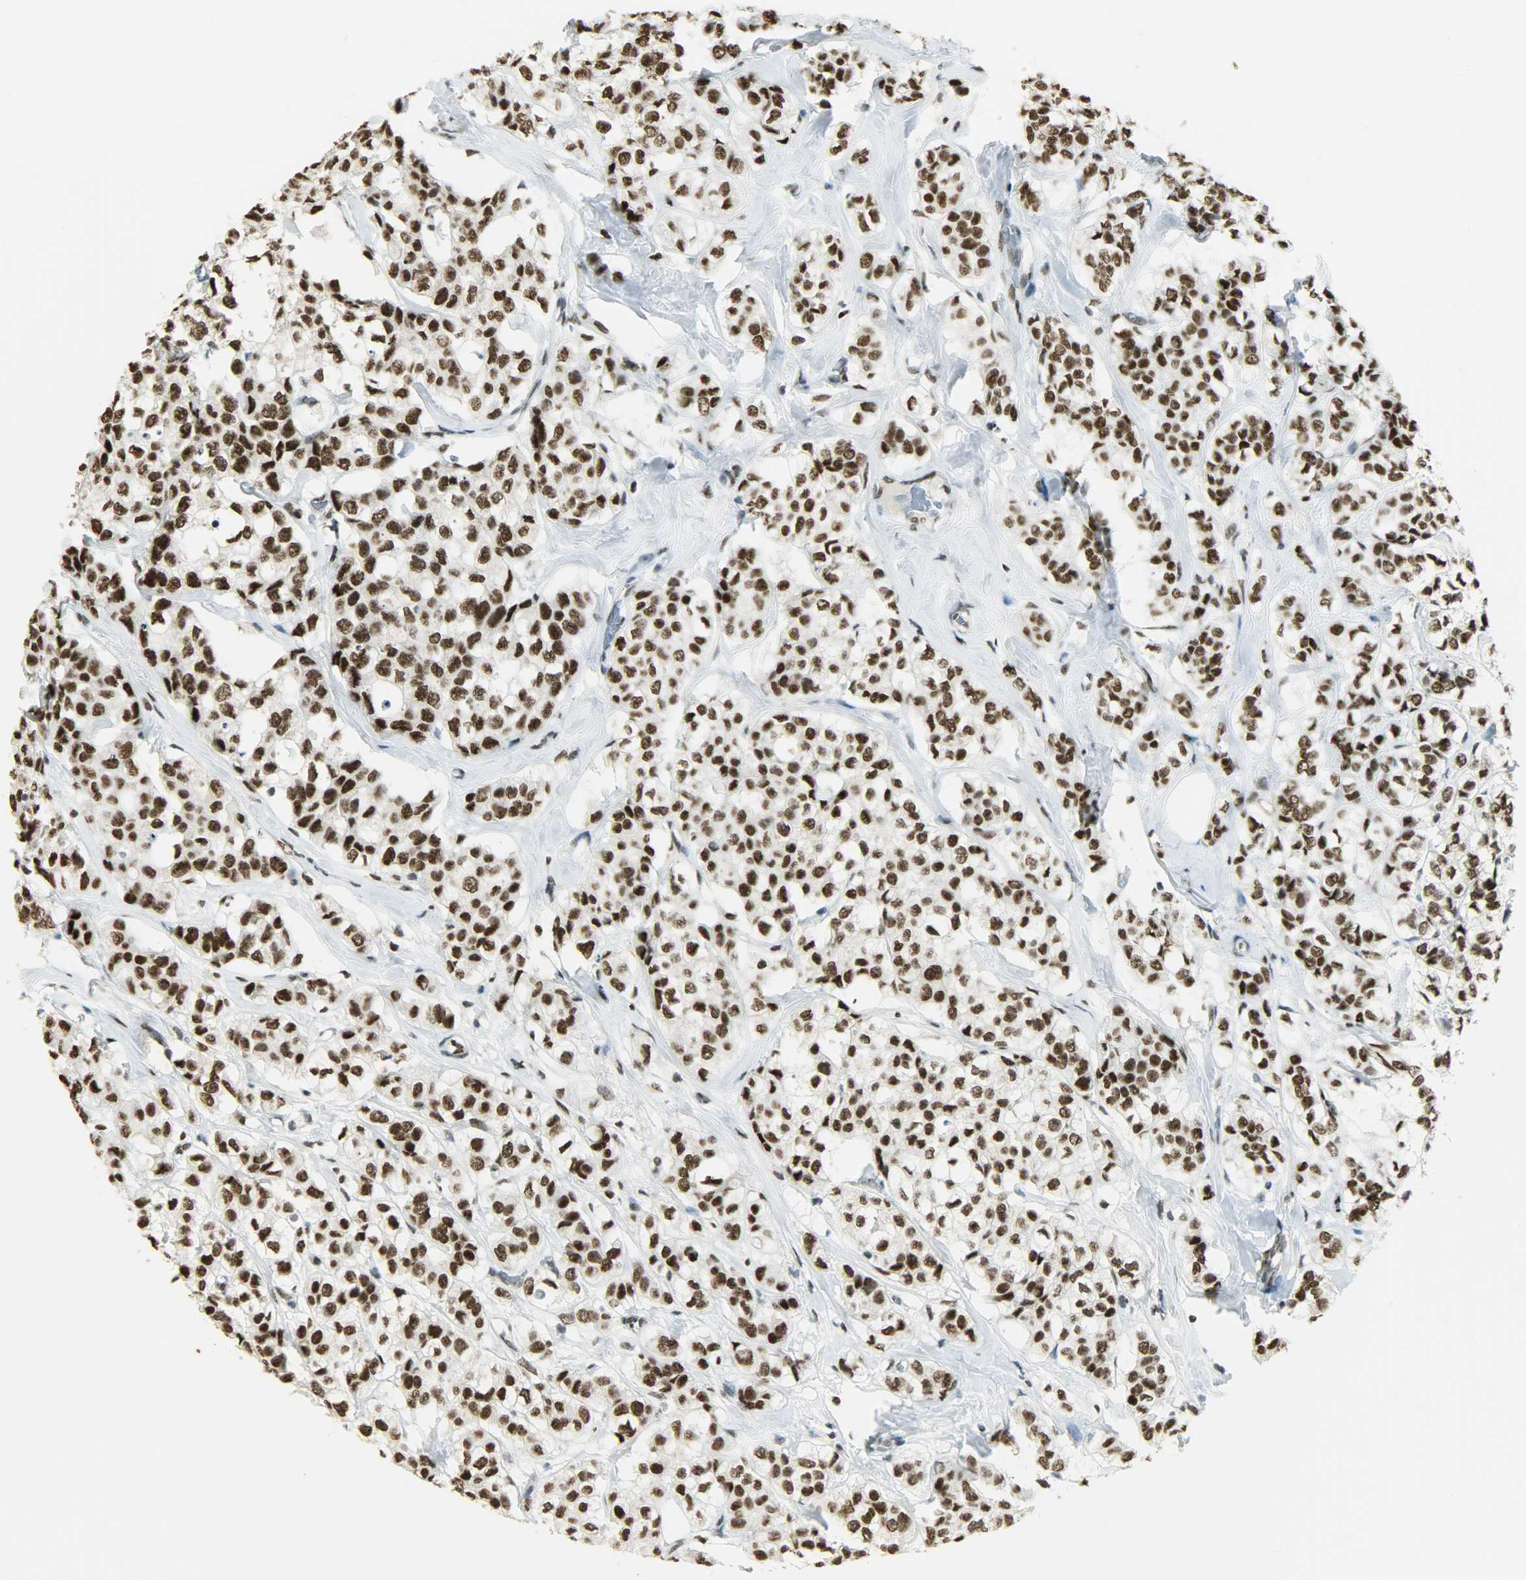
{"staining": {"intensity": "strong", "quantity": ">75%", "location": "nuclear"}, "tissue": "breast cancer", "cell_type": "Tumor cells", "image_type": "cancer", "snomed": [{"axis": "morphology", "description": "Lobular carcinoma"}, {"axis": "topography", "description": "Breast"}], "caption": "There is high levels of strong nuclear expression in tumor cells of breast cancer, as demonstrated by immunohistochemical staining (brown color).", "gene": "MYEF2", "patient": {"sex": "female", "age": 60}}